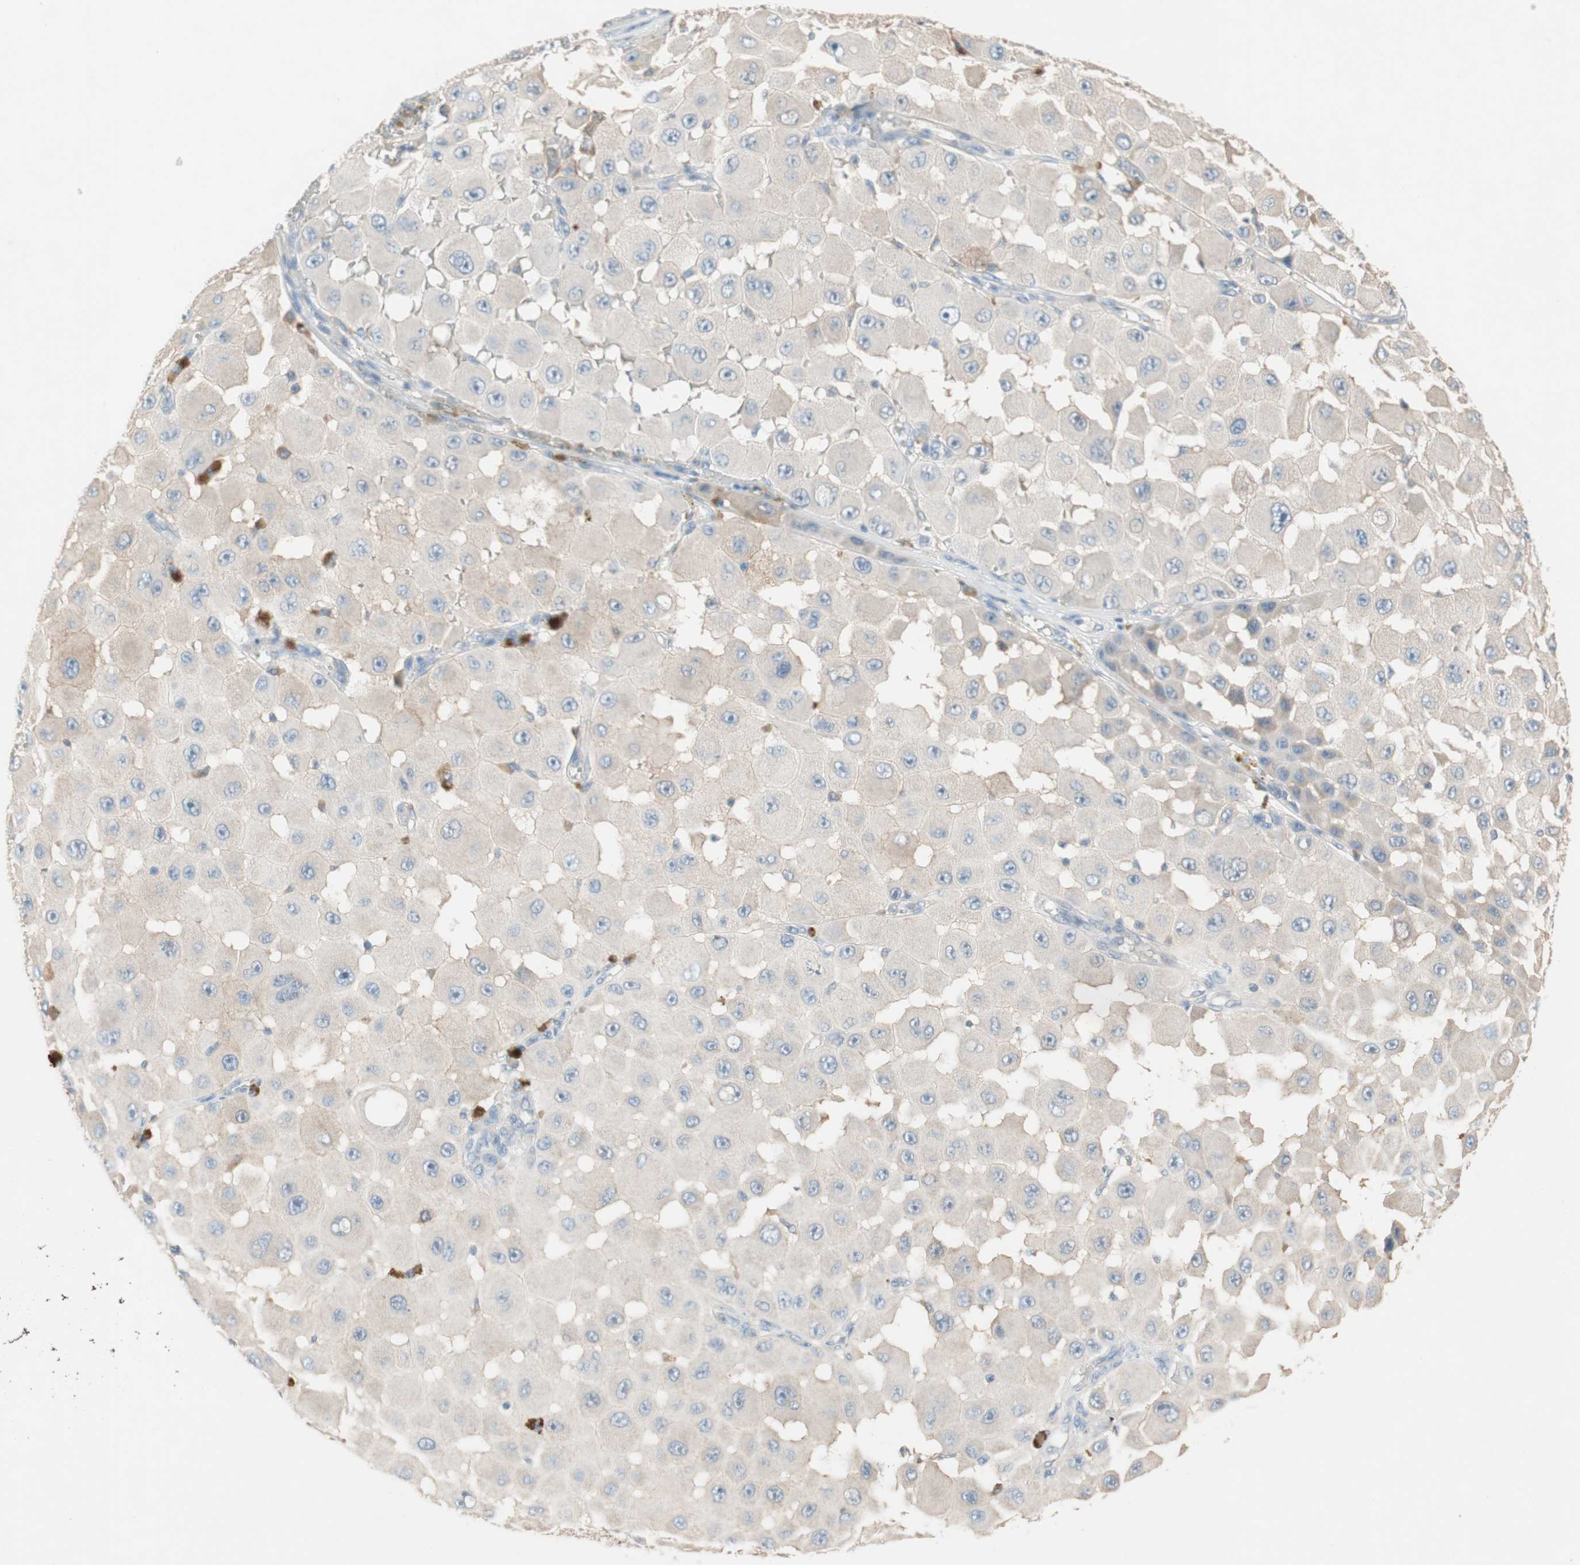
{"staining": {"intensity": "negative", "quantity": "none", "location": "none"}, "tissue": "melanoma", "cell_type": "Tumor cells", "image_type": "cancer", "snomed": [{"axis": "morphology", "description": "Malignant melanoma, NOS"}, {"axis": "topography", "description": "Skin"}], "caption": "High power microscopy micrograph of an immunohistochemistry (IHC) histopathology image of melanoma, revealing no significant staining in tumor cells. Nuclei are stained in blue.", "gene": "GLUL", "patient": {"sex": "female", "age": 81}}